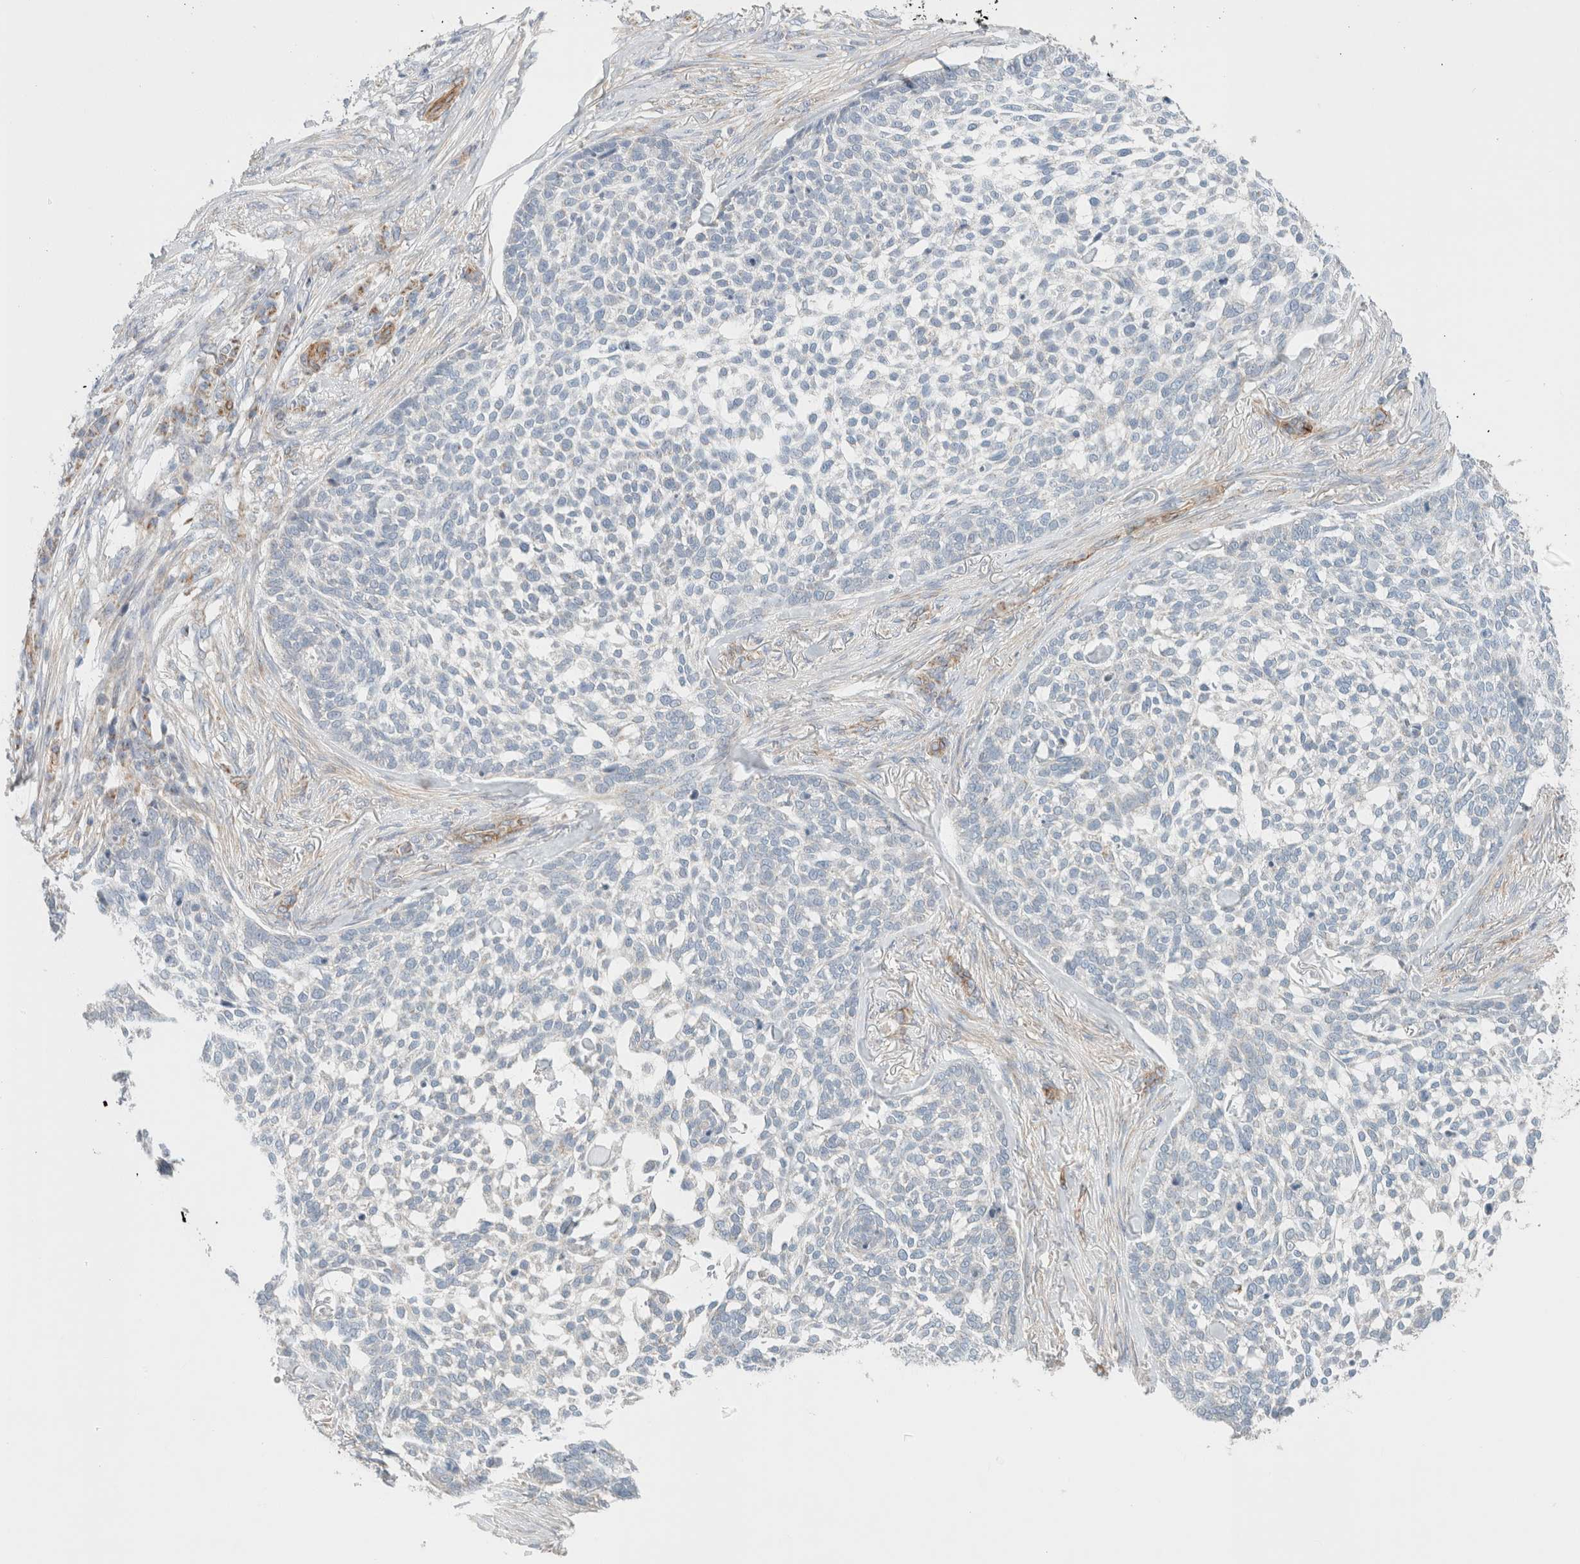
{"staining": {"intensity": "negative", "quantity": "none", "location": "none"}, "tissue": "skin cancer", "cell_type": "Tumor cells", "image_type": "cancer", "snomed": [{"axis": "morphology", "description": "Basal cell carcinoma"}, {"axis": "topography", "description": "Skin"}], "caption": "Tumor cells show no significant staining in basal cell carcinoma (skin).", "gene": "MRM3", "patient": {"sex": "female", "age": 64}}